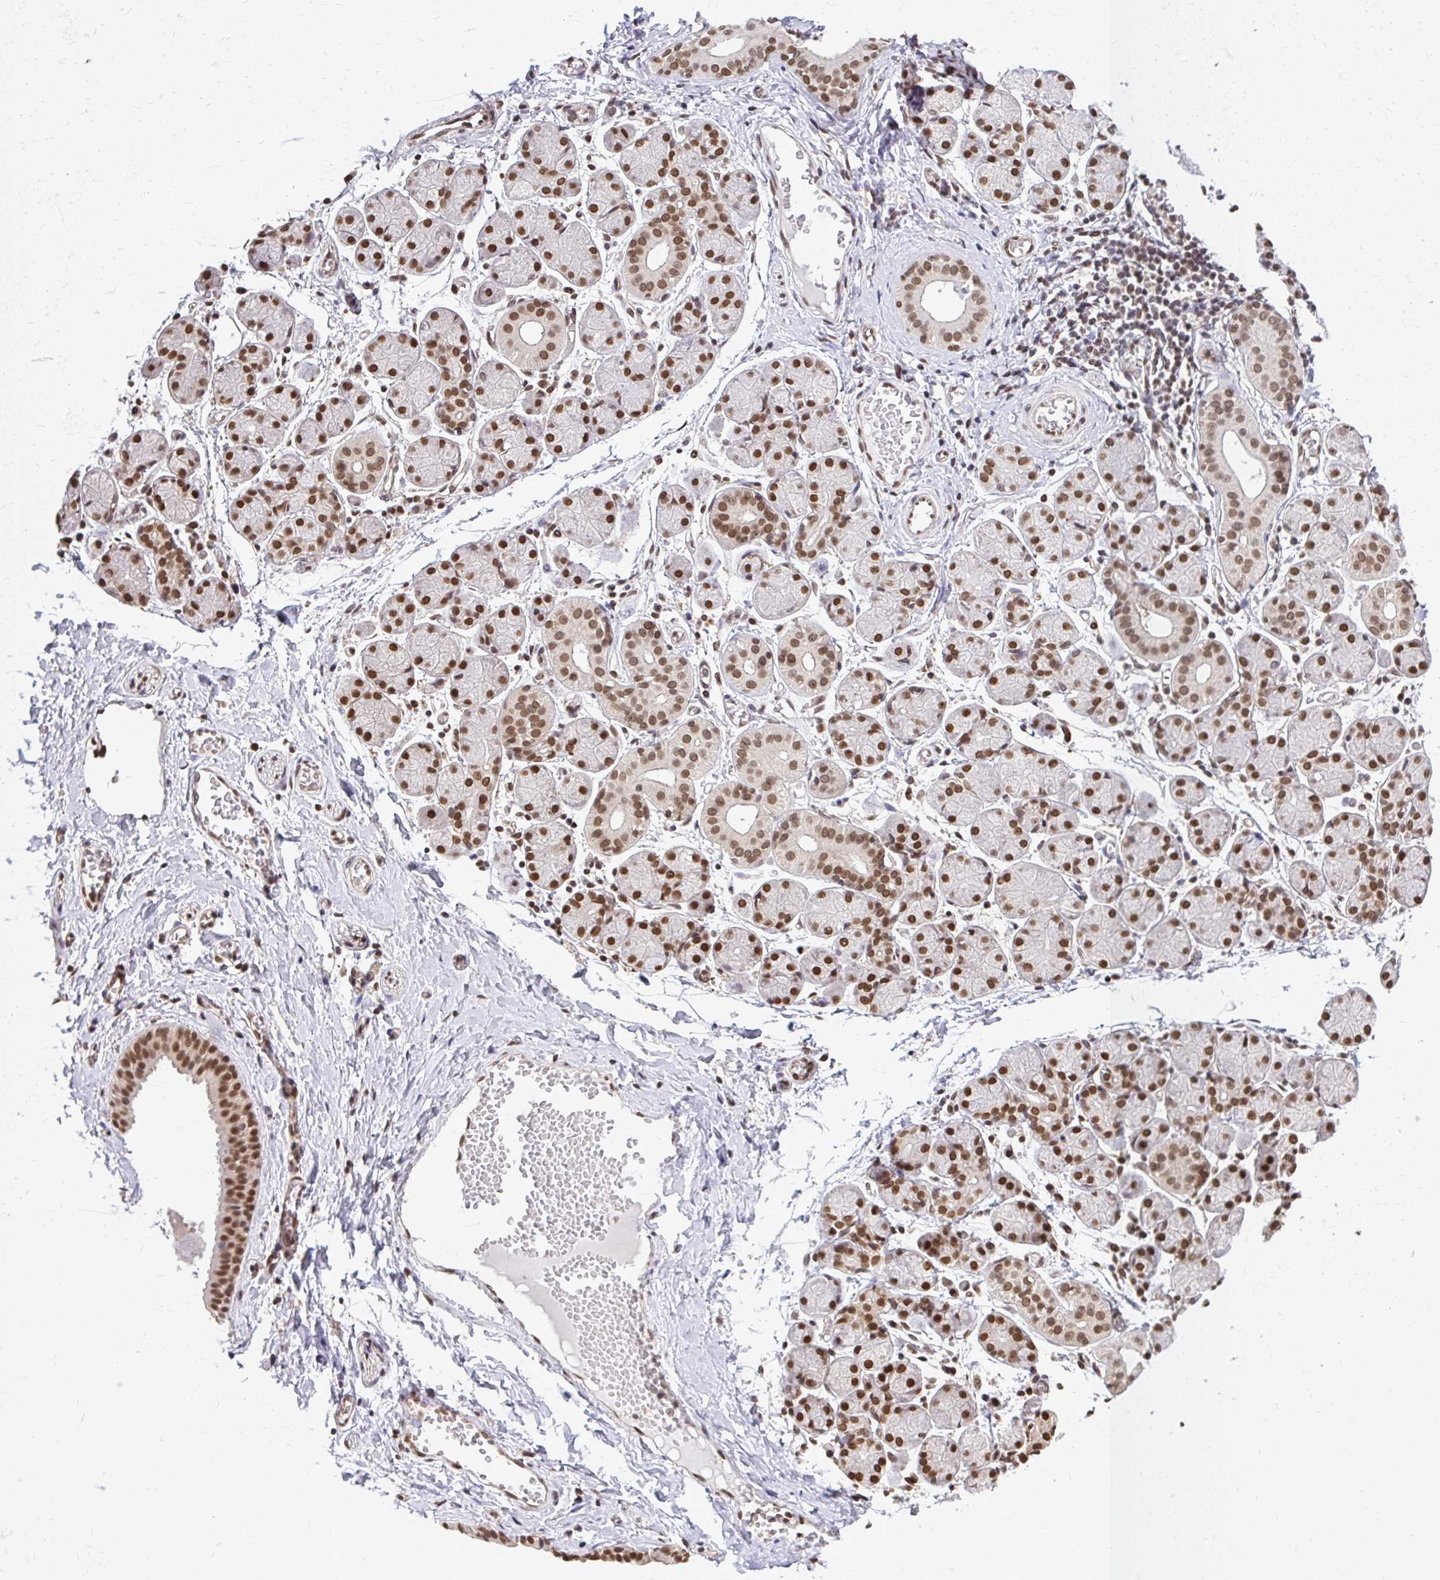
{"staining": {"intensity": "strong", "quantity": ">75%", "location": "nuclear"}, "tissue": "salivary gland", "cell_type": "Glandular cells", "image_type": "normal", "snomed": [{"axis": "morphology", "description": "Normal tissue, NOS"}, {"axis": "topography", "description": "Salivary gland"}], "caption": "Salivary gland stained with immunohistochemistry (IHC) demonstrates strong nuclear expression in about >75% of glandular cells. Using DAB (brown) and hematoxylin (blue) stains, captured at high magnification using brightfield microscopy.", "gene": "XPO1", "patient": {"sex": "female", "age": 24}}